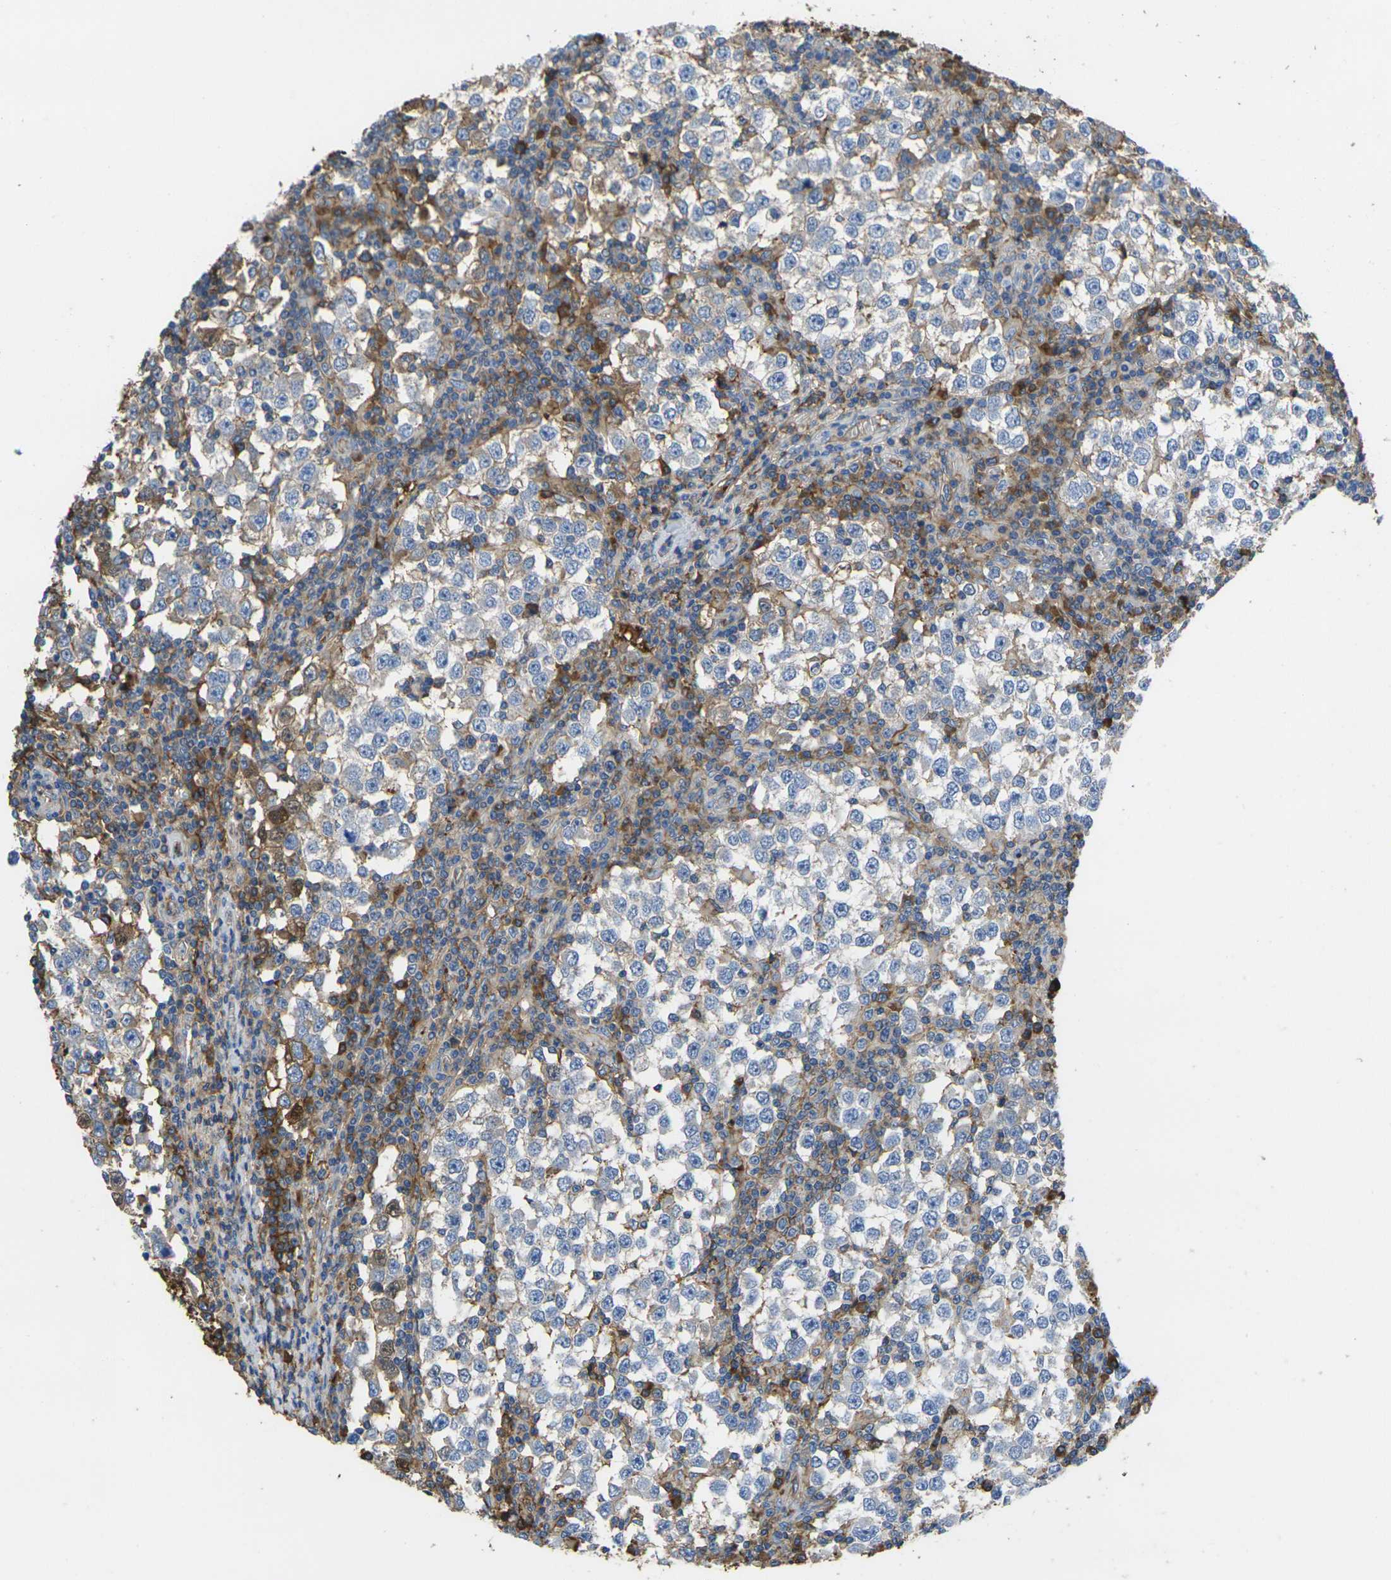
{"staining": {"intensity": "moderate", "quantity": "<25%", "location": "cytoplasmic/membranous"}, "tissue": "testis cancer", "cell_type": "Tumor cells", "image_type": "cancer", "snomed": [{"axis": "morphology", "description": "Seminoma, NOS"}, {"axis": "topography", "description": "Testis"}], "caption": "This photomicrograph demonstrates immunohistochemistry staining of human testis cancer, with low moderate cytoplasmic/membranous expression in approximately <25% of tumor cells.", "gene": "GREM2", "patient": {"sex": "male", "age": 65}}